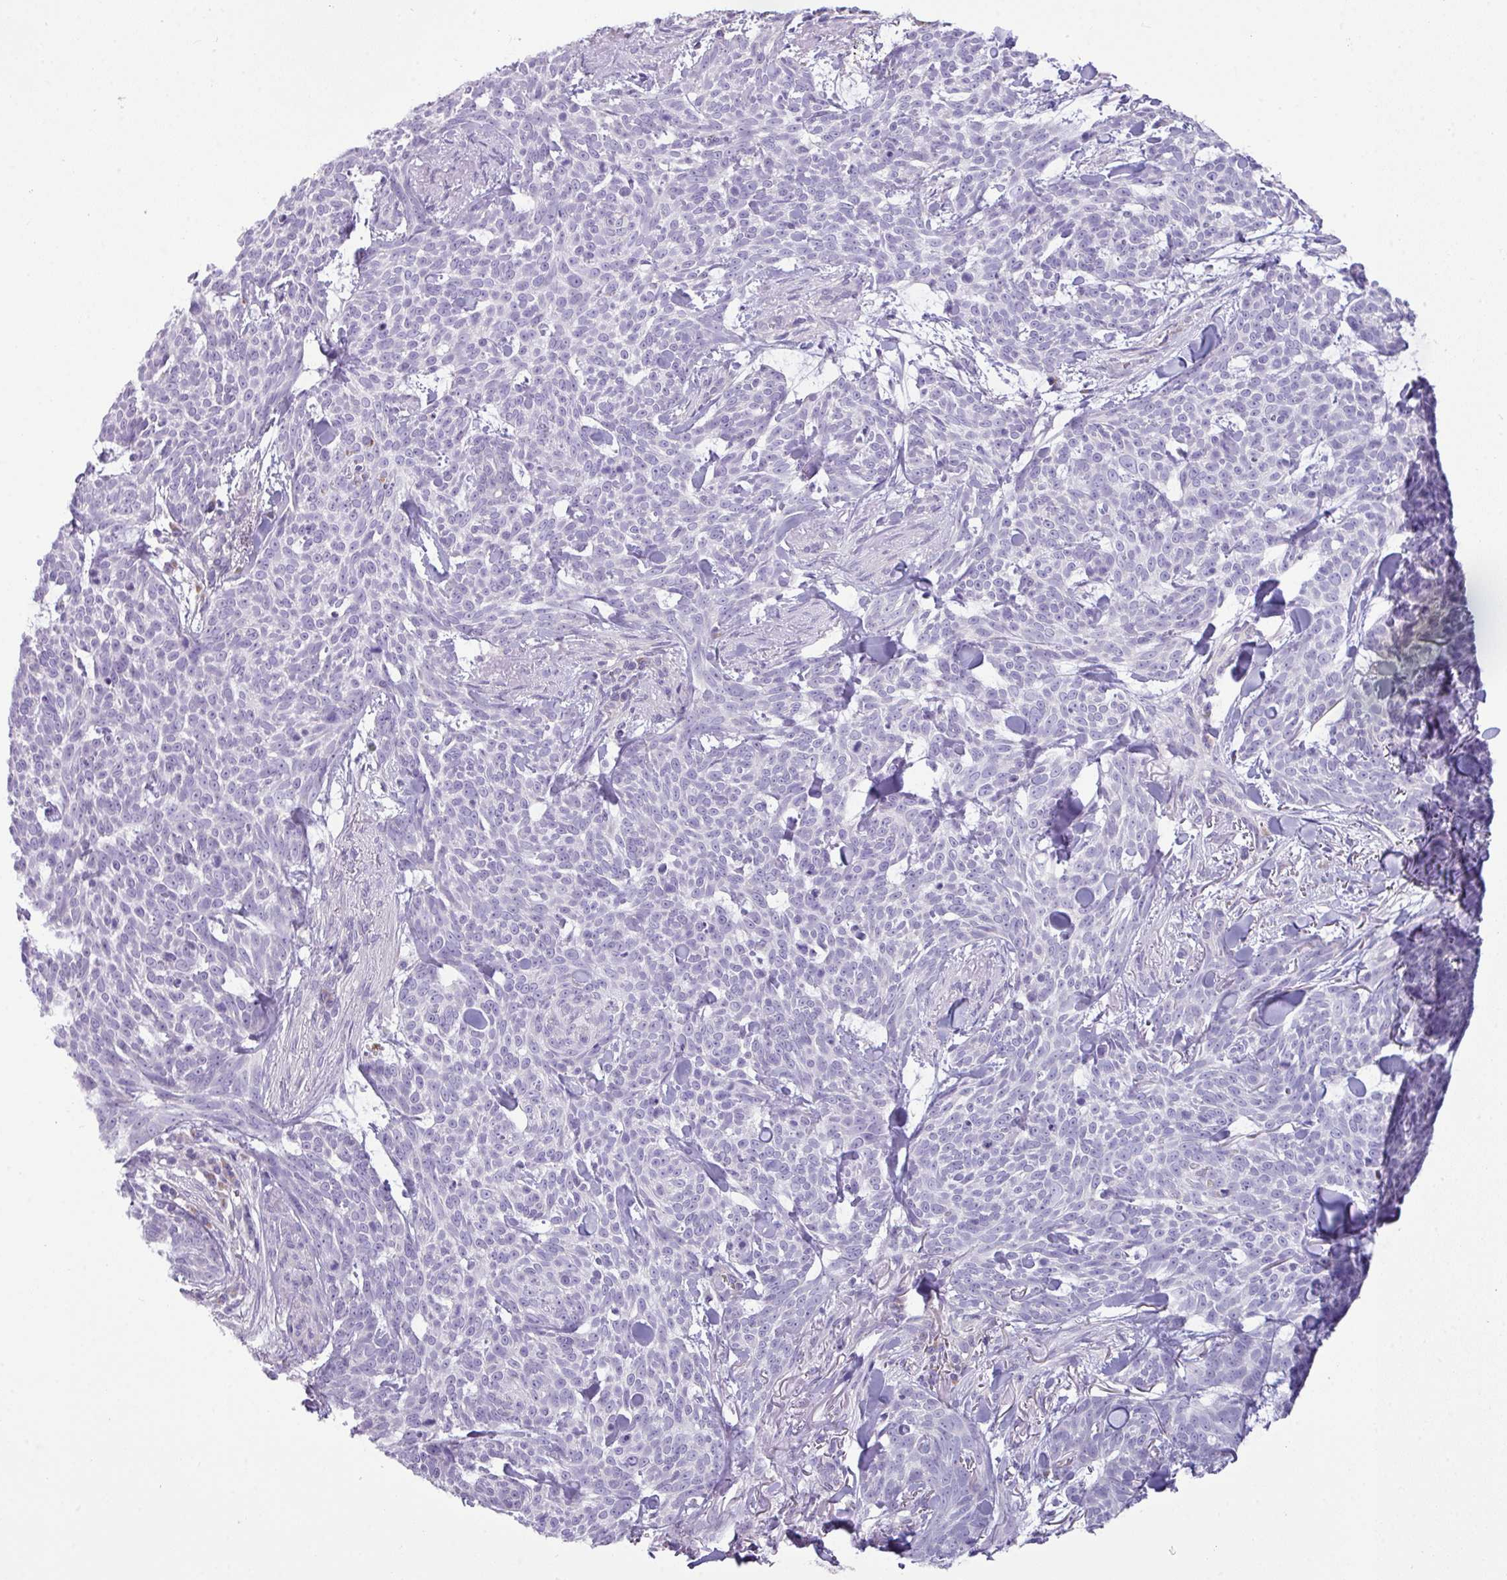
{"staining": {"intensity": "negative", "quantity": "none", "location": "none"}, "tissue": "skin cancer", "cell_type": "Tumor cells", "image_type": "cancer", "snomed": [{"axis": "morphology", "description": "Basal cell carcinoma"}, {"axis": "topography", "description": "Skin"}], "caption": "An image of skin cancer stained for a protein shows no brown staining in tumor cells.", "gene": "ZNF524", "patient": {"sex": "female", "age": 93}}